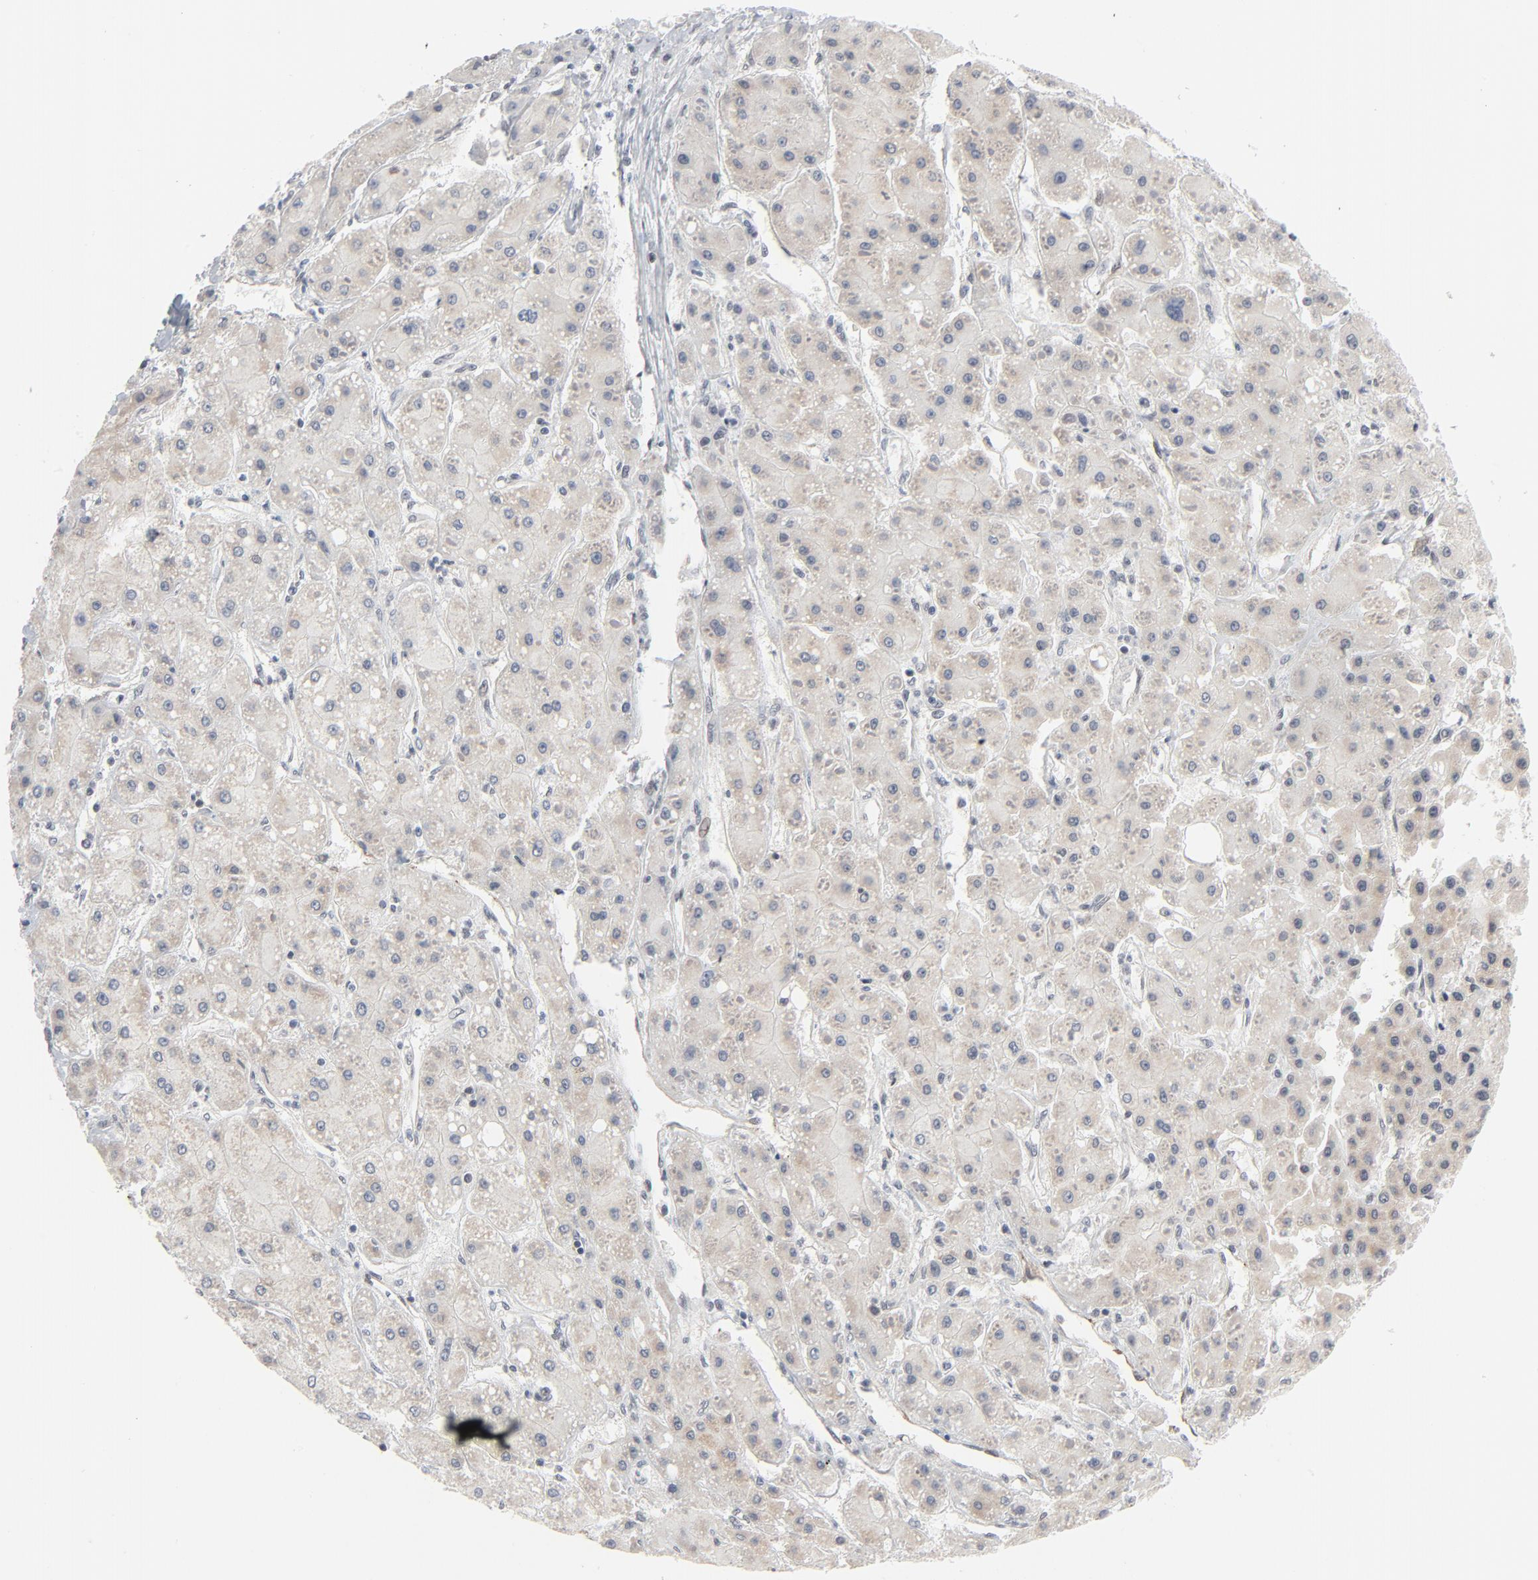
{"staining": {"intensity": "negative", "quantity": "none", "location": "none"}, "tissue": "liver cancer", "cell_type": "Tumor cells", "image_type": "cancer", "snomed": [{"axis": "morphology", "description": "Carcinoma, Hepatocellular, NOS"}, {"axis": "topography", "description": "Liver"}], "caption": "An immunohistochemistry (IHC) photomicrograph of hepatocellular carcinoma (liver) is shown. There is no staining in tumor cells of hepatocellular carcinoma (liver). Nuclei are stained in blue.", "gene": "ITPR3", "patient": {"sex": "female", "age": 52}}